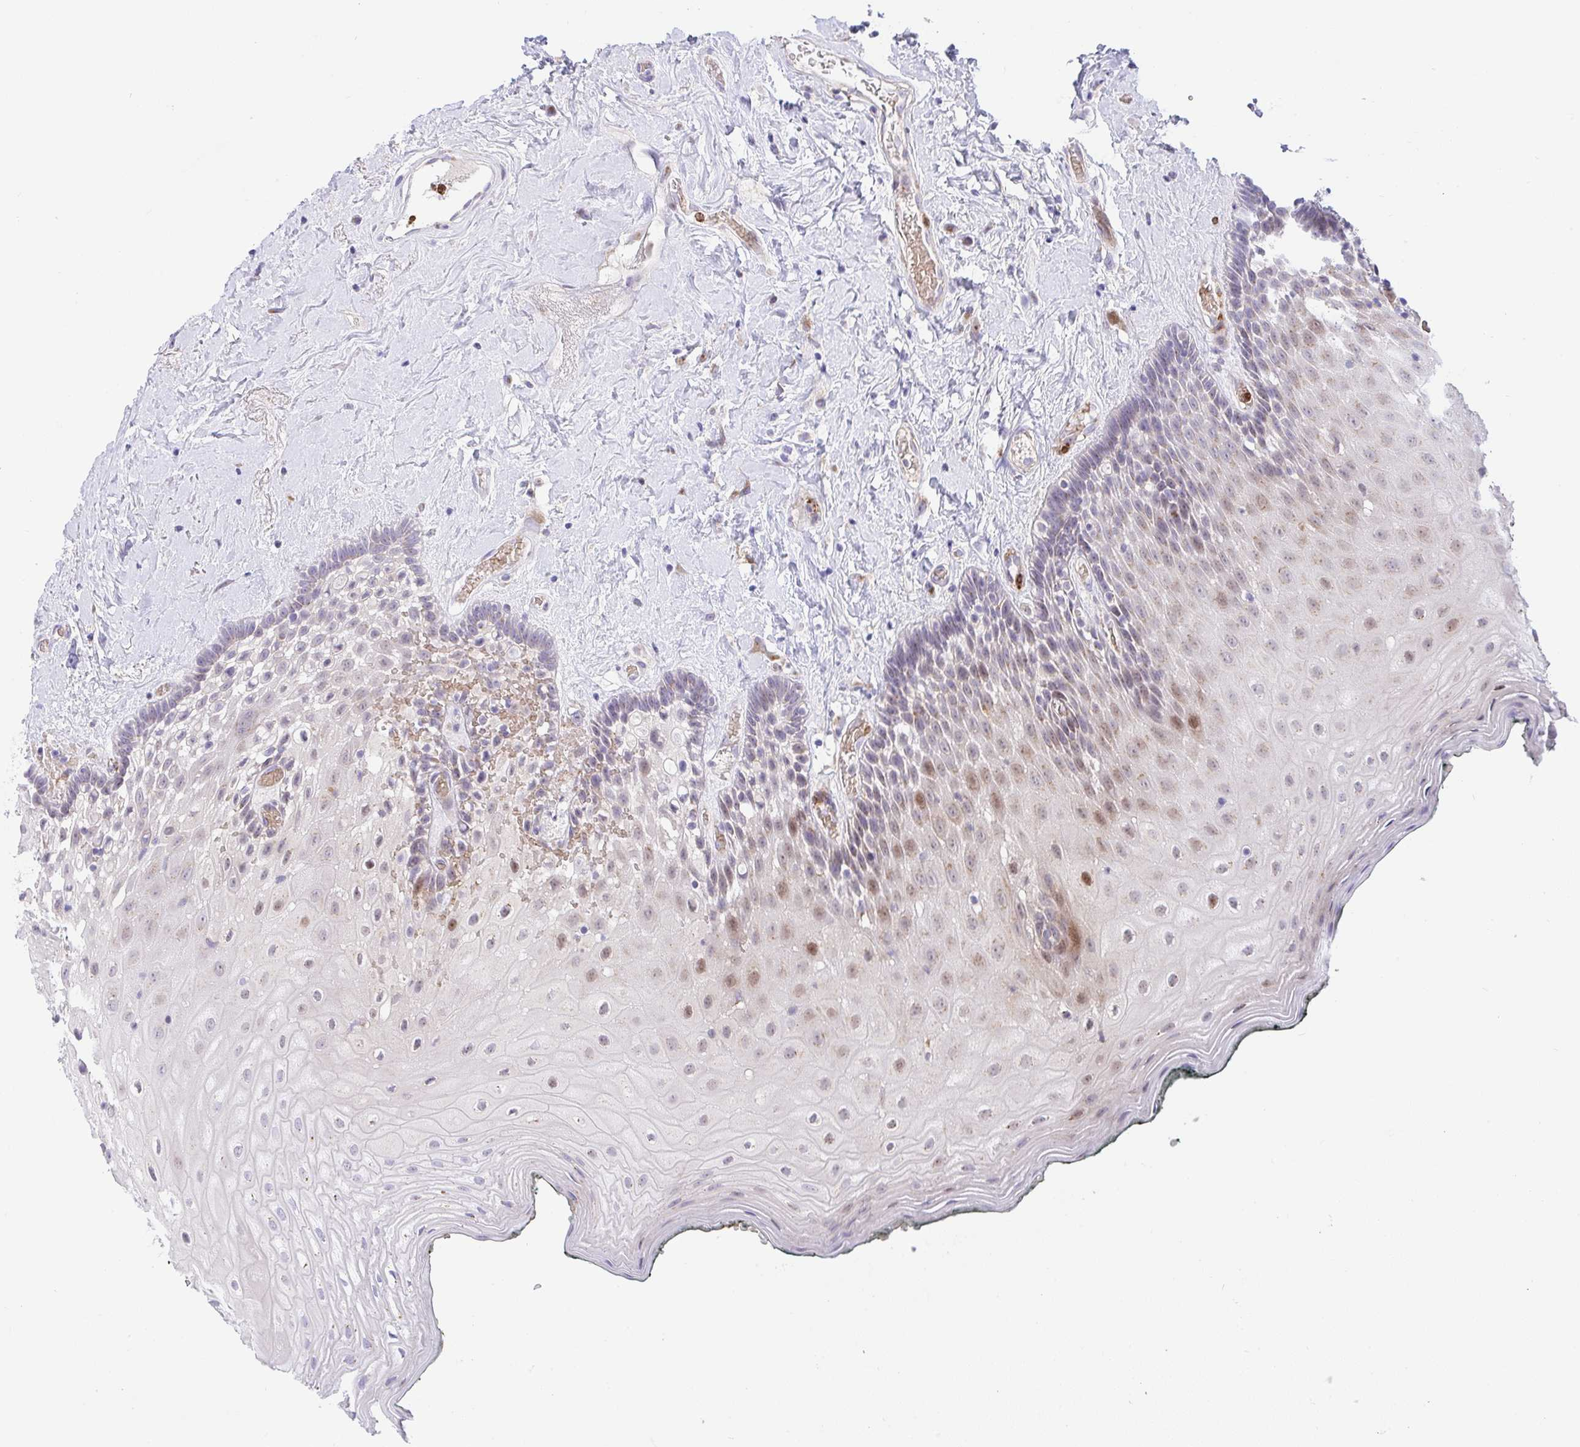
{"staining": {"intensity": "moderate", "quantity": "25%-75%", "location": "cytoplasmic/membranous,nuclear"}, "tissue": "oral mucosa", "cell_type": "Squamous epithelial cells", "image_type": "normal", "snomed": [{"axis": "morphology", "description": "Normal tissue, NOS"}, {"axis": "morphology", "description": "Squamous cell carcinoma, NOS"}, {"axis": "topography", "description": "Oral tissue"}, {"axis": "topography", "description": "Head-Neck"}], "caption": "Unremarkable oral mucosa was stained to show a protein in brown. There is medium levels of moderate cytoplasmic/membranous,nuclear positivity in approximately 25%-75% of squamous epithelial cells.", "gene": "ZNF554", "patient": {"sex": "male", "age": 64}}